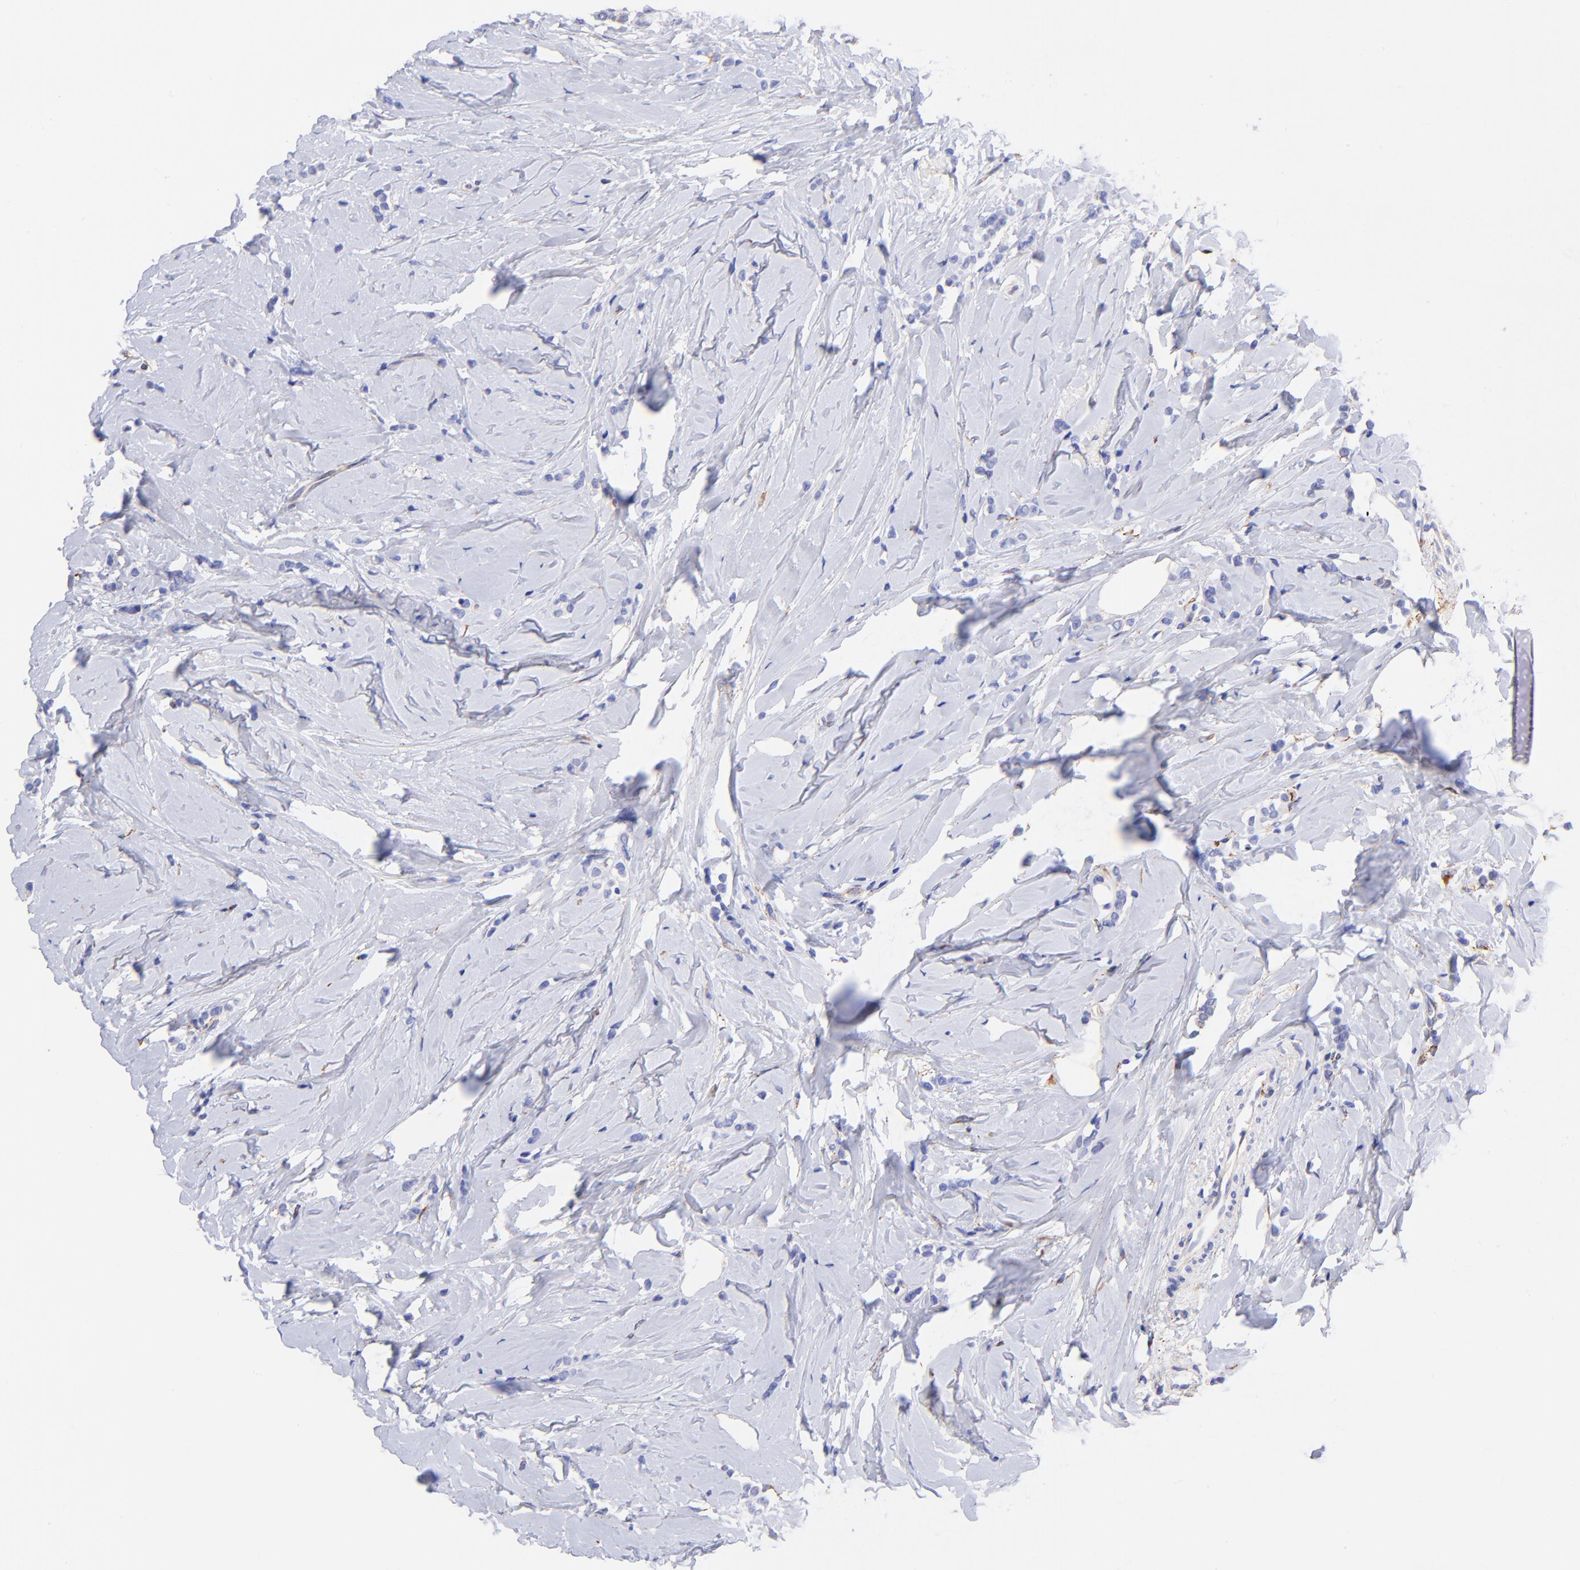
{"staining": {"intensity": "negative", "quantity": "none", "location": "none"}, "tissue": "breast cancer", "cell_type": "Tumor cells", "image_type": "cancer", "snomed": [{"axis": "morphology", "description": "Lobular carcinoma"}, {"axis": "topography", "description": "Breast"}], "caption": "Tumor cells show no significant protein expression in lobular carcinoma (breast).", "gene": "SPARC", "patient": {"sex": "female", "age": 64}}